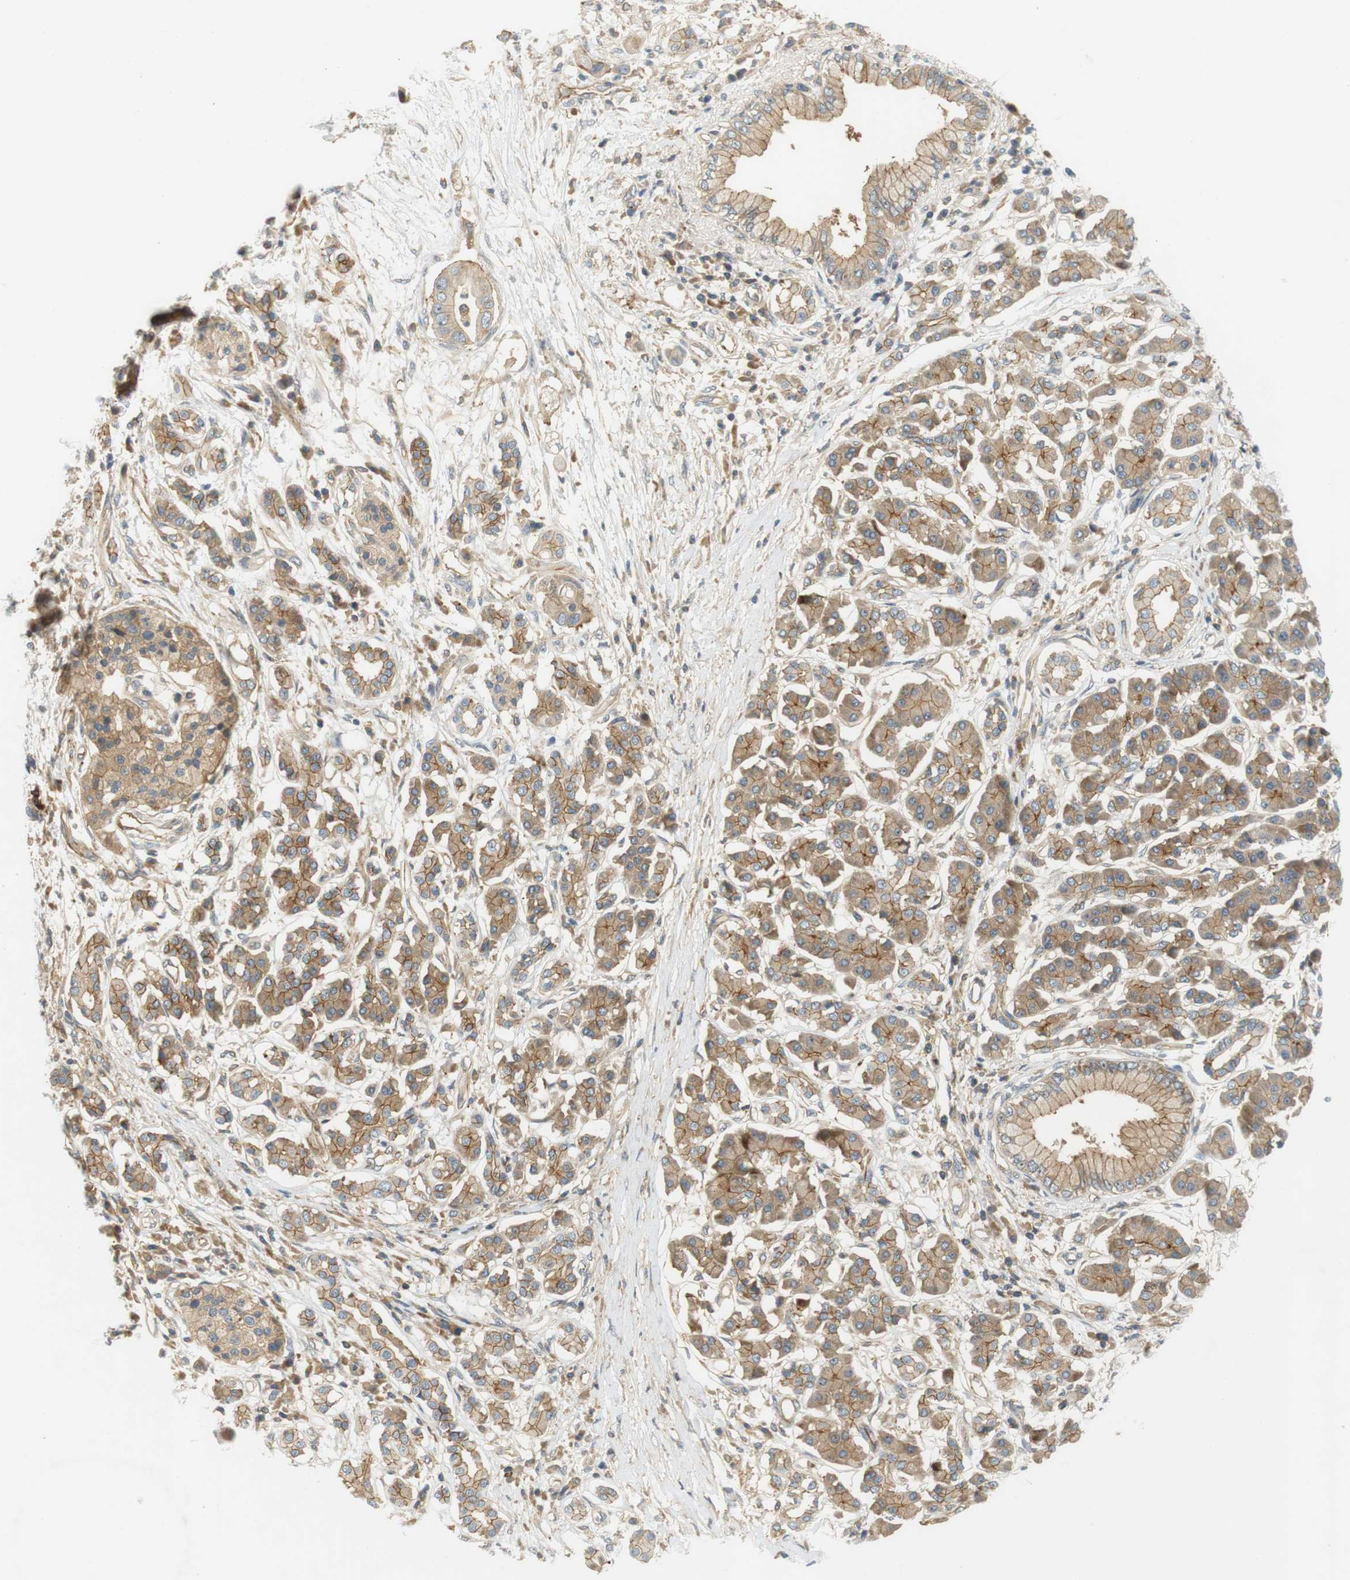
{"staining": {"intensity": "weak", "quantity": ">75%", "location": "cytoplasmic/membranous"}, "tissue": "pancreatic cancer", "cell_type": "Tumor cells", "image_type": "cancer", "snomed": [{"axis": "morphology", "description": "Adenocarcinoma, NOS"}, {"axis": "topography", "description": "Pancreas"}], "caption": "Immunohistochemistry (IHC) (DAB) staining of human pancreatic cancer (adenocarcinoma) demonstrates weak cytoplasmic/membranous protein staining in approximately >75% of tumor cells.", "gene": "SH3GLB1", "patient": {"sex": "male", "age": 77}}